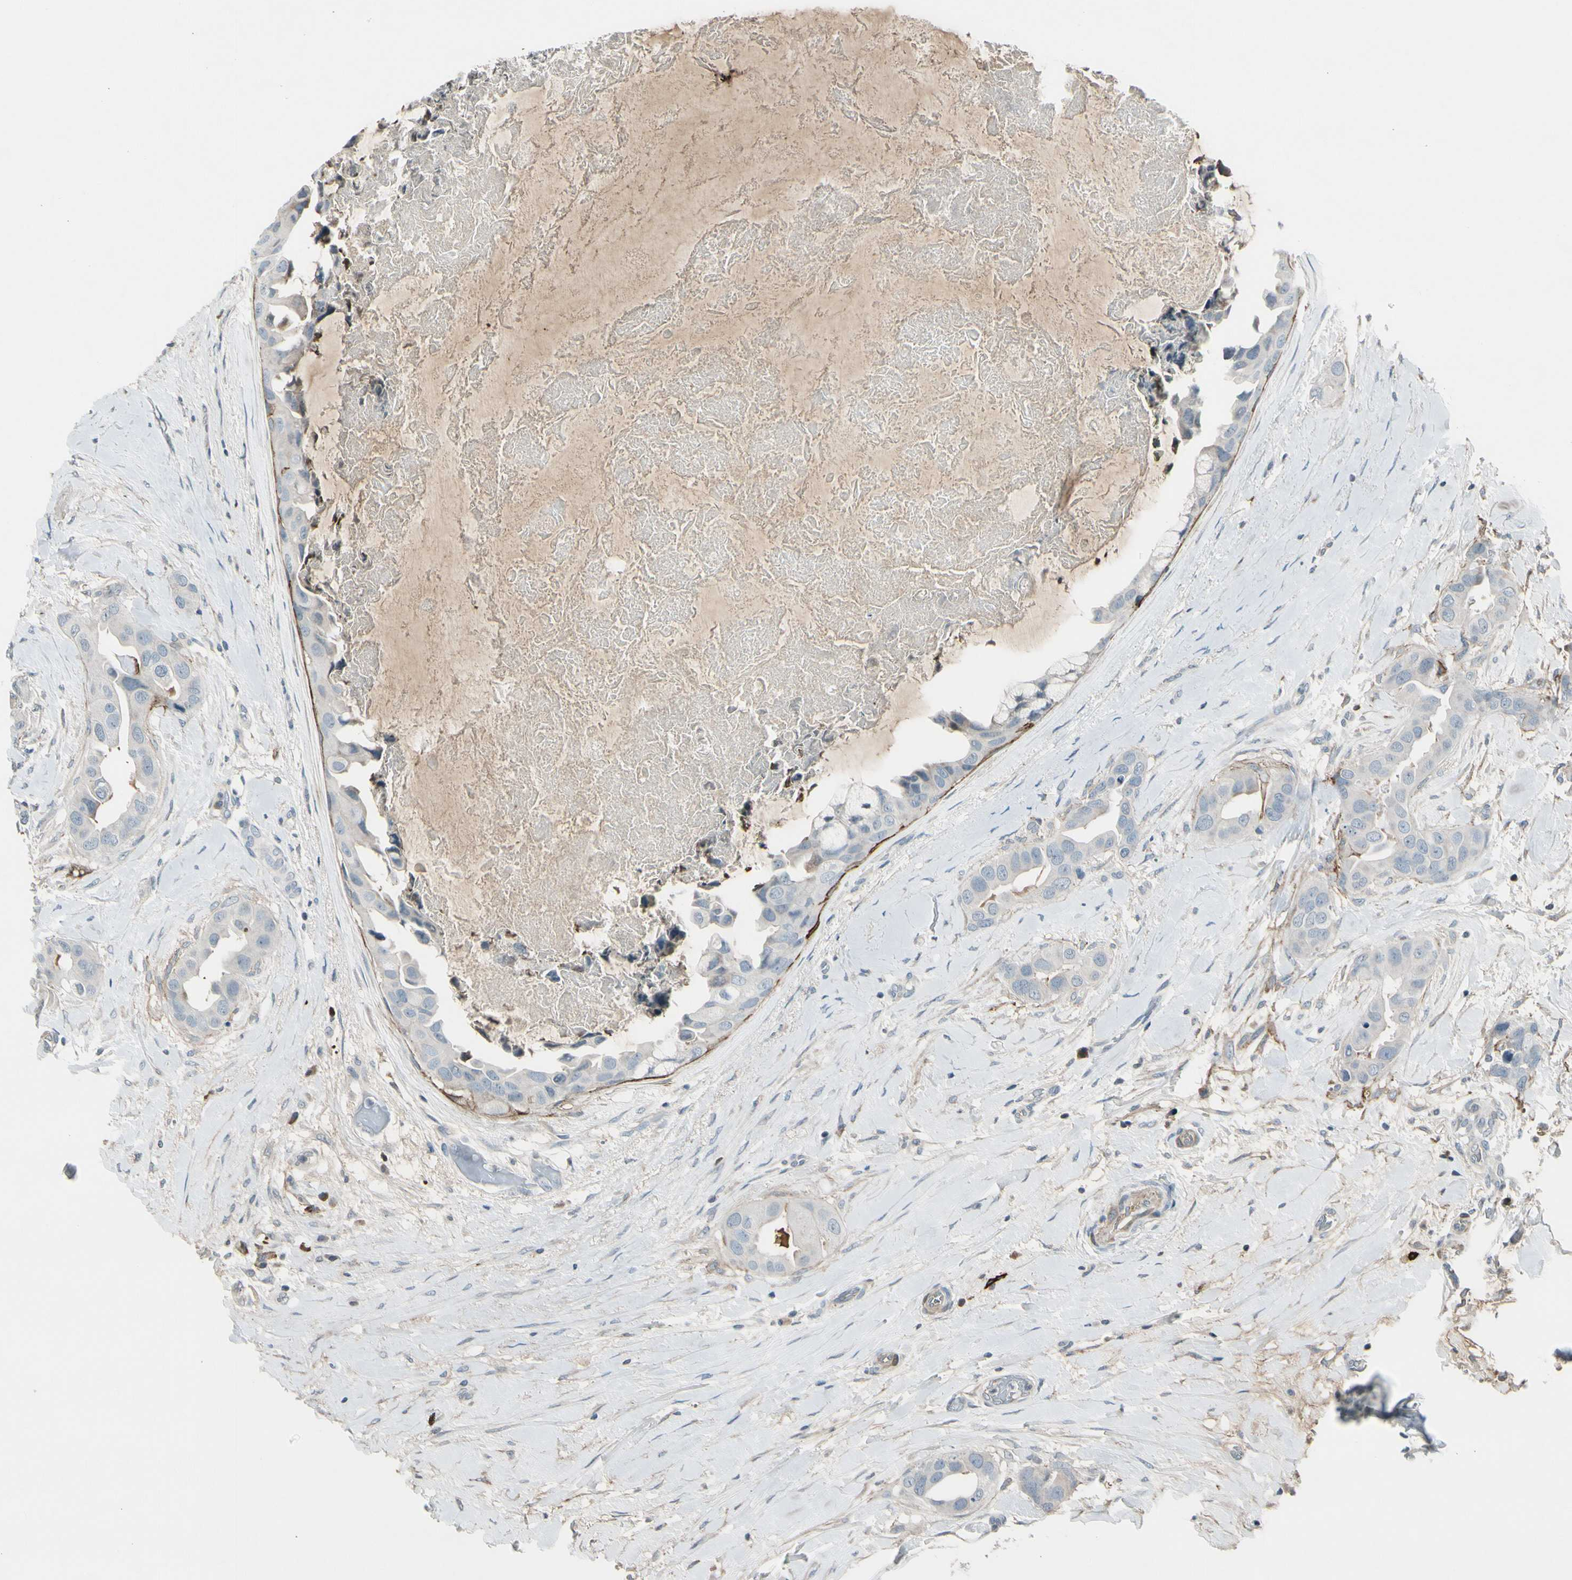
{"staining": {"intensity": "negative", "quantity": "none", "location": "none"}, "tissue": "breast cancer", "cell_type": "Tumor cells", "image_type": "cancer", "snomed": [{"axis": "morphology", "description": "Duct carcinoma"}, {"axis": "topography", "description": "Breast"}], "caption": "The immunohistochemistry micrograph has no significant positivity in tumor cells of breast infiltrating ductal carcinoma tissue. (DAB immunohistochemistry (IHC), high magnification).", "gene": "PDPN", "patient": {"sex": "female", "age": 40}}